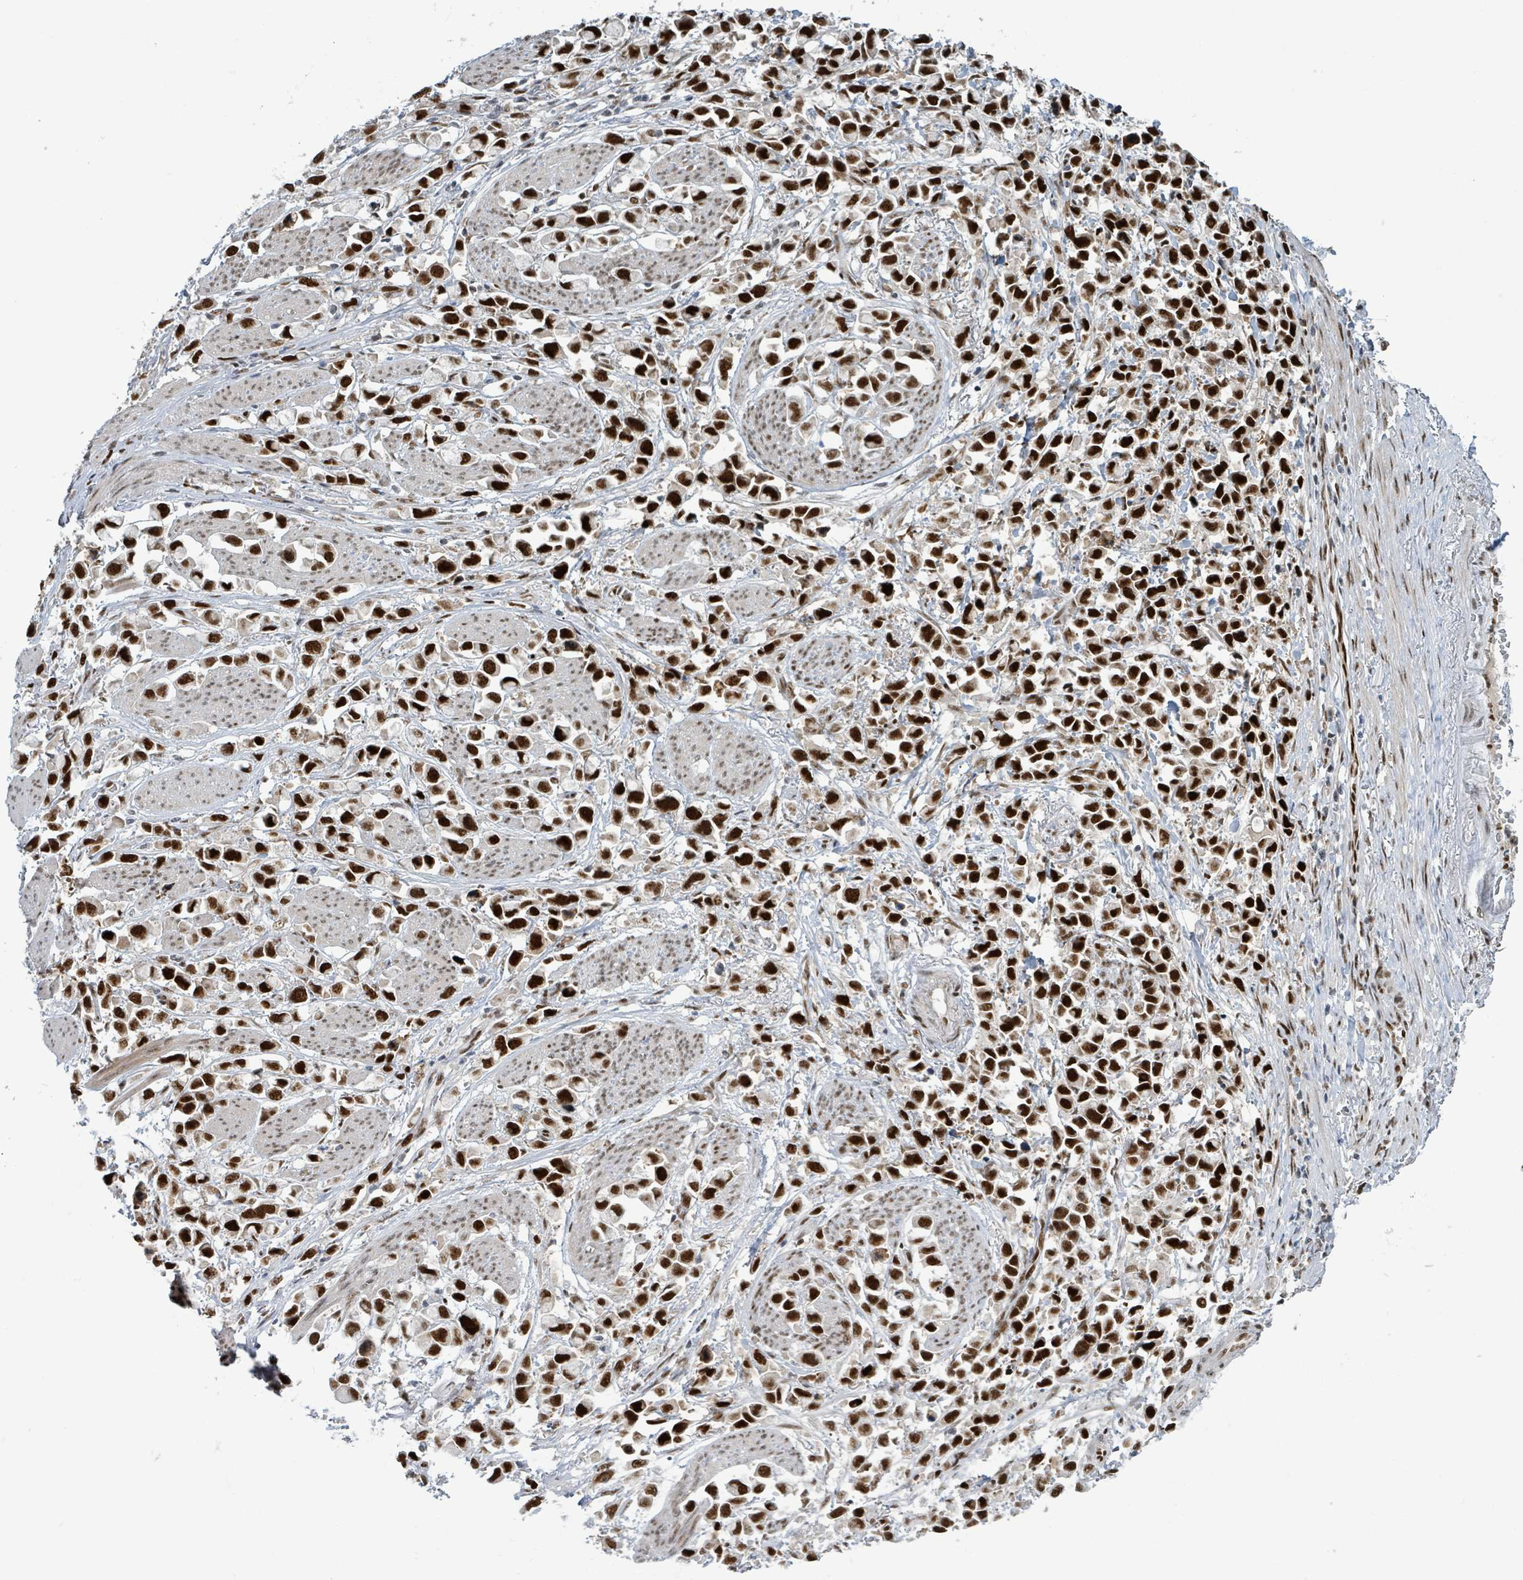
{"staining": {"intensity": "strong", "quantity": ">75%", "location": "nuclear"}, "tissue": "stomach cancer", "cell_type": "Tumor cells", "image_type": "cancer", "snomed": [{"axis": "morphology", "description": "Adenocarcinoma, NOS"}, {"axis": "topography", "description": "Stomach"}], "caption": "Immunohistochemical staining of human stomach cancer (adenocarcinoma) displays high levels of strong nuclear protein expression in about >75% of tumor cells.", "gene": "KLF3", "patient": {"sex": "female", "age": 81}}